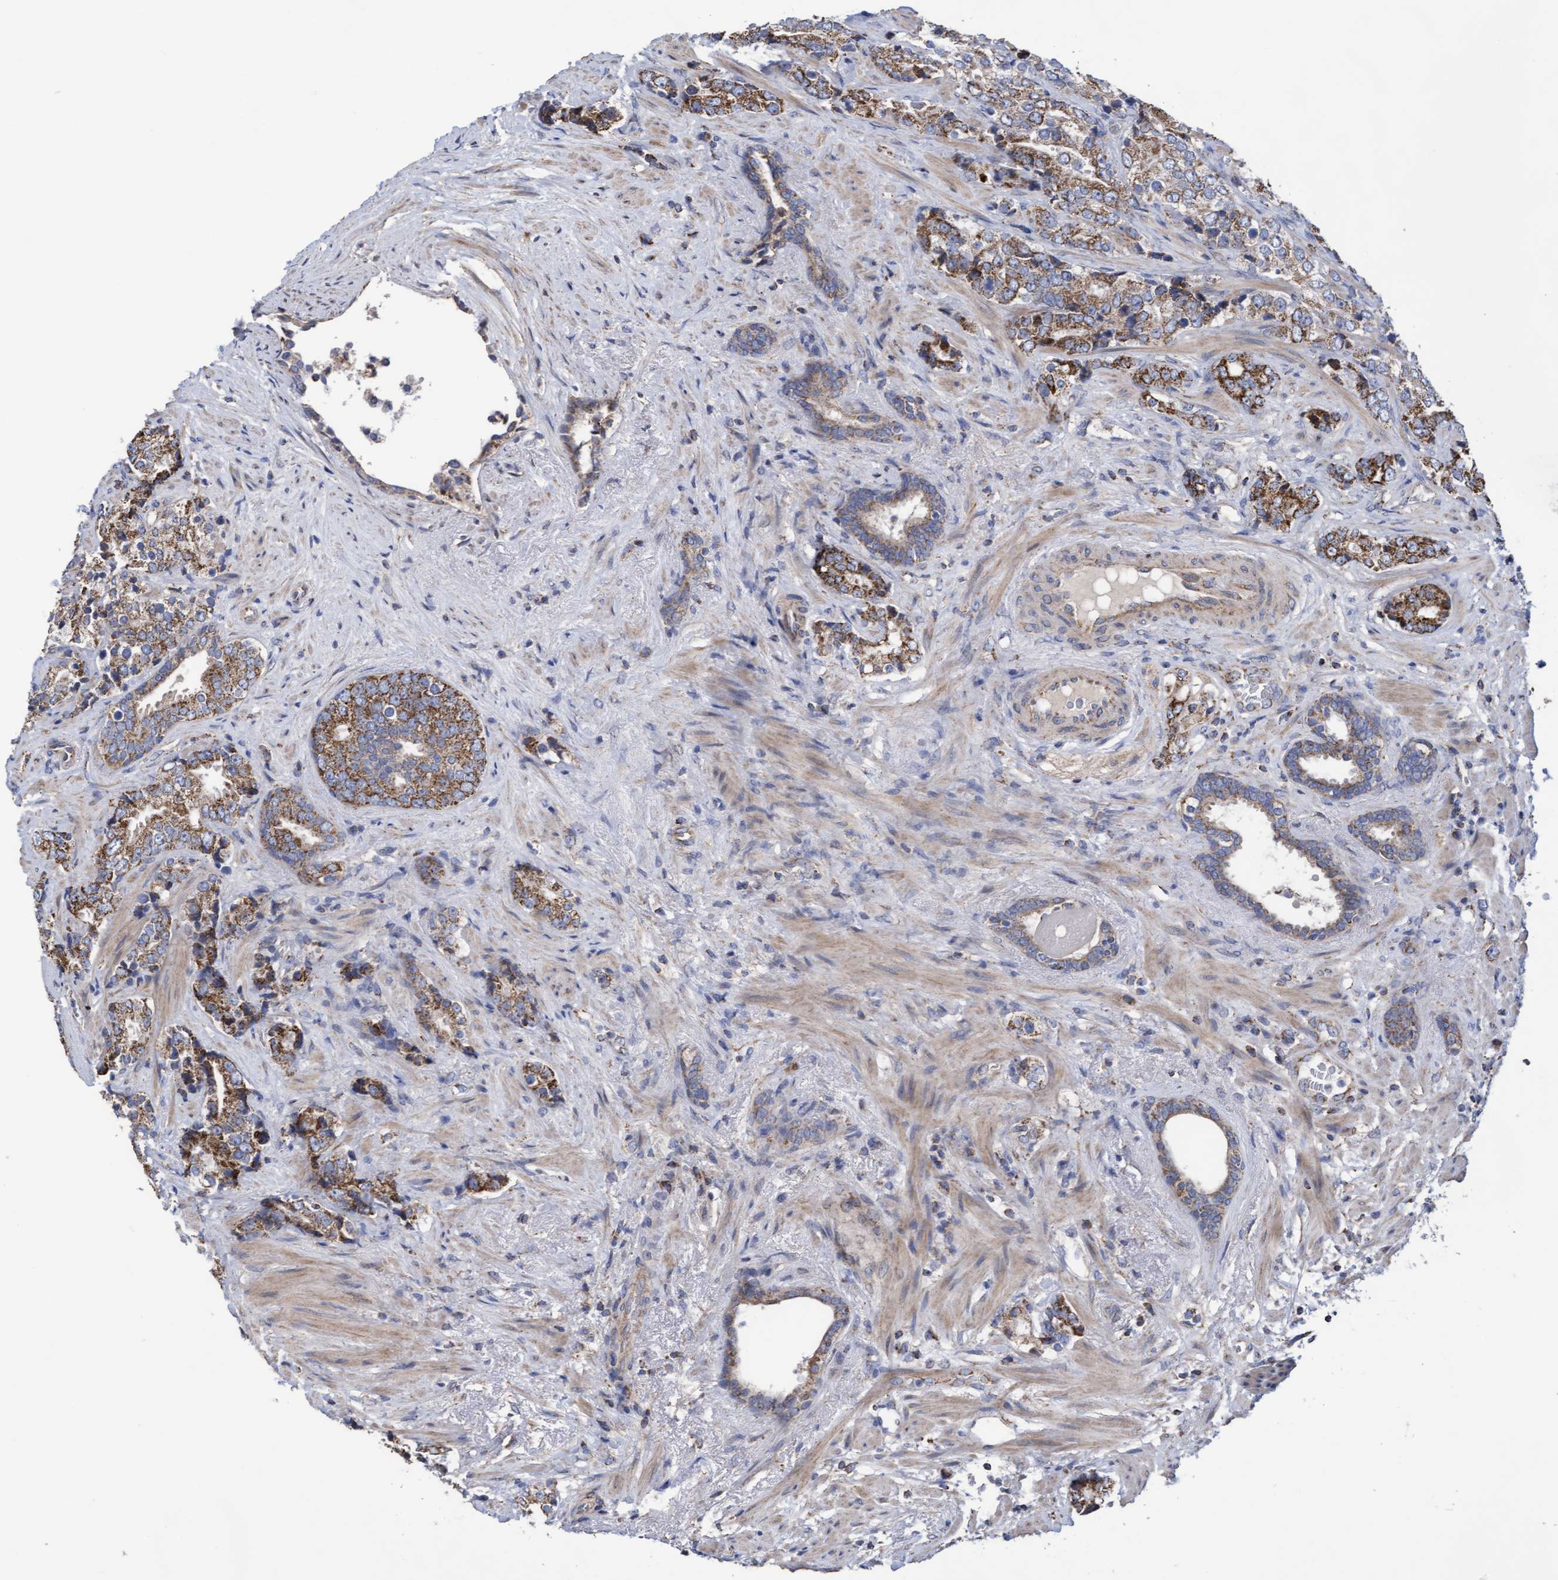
{"staining": {"intensity": "strong", "quantity": ">75%", "location": "cytoplasmic/membranous"}, "tissue": "prostate cancer", "cell_type": "Tumor cells", "image_type": "cancer", "snomed": [{"axis": "morphology", "description": "Adenocarcinoma, High grade"}, {"axis": "topography", "description": "Prostate"}], "caption": "Protein staining of prostate cancer tissue demonstrates strong cytoplasmic/membranous positivity in approximately >75% of tumor cells. Immunohistochemistry stains the protein of interest in brown and the nuclei are stained blue.", "gene": "COBL", "patient": {"sex": "male", "age": 71}}